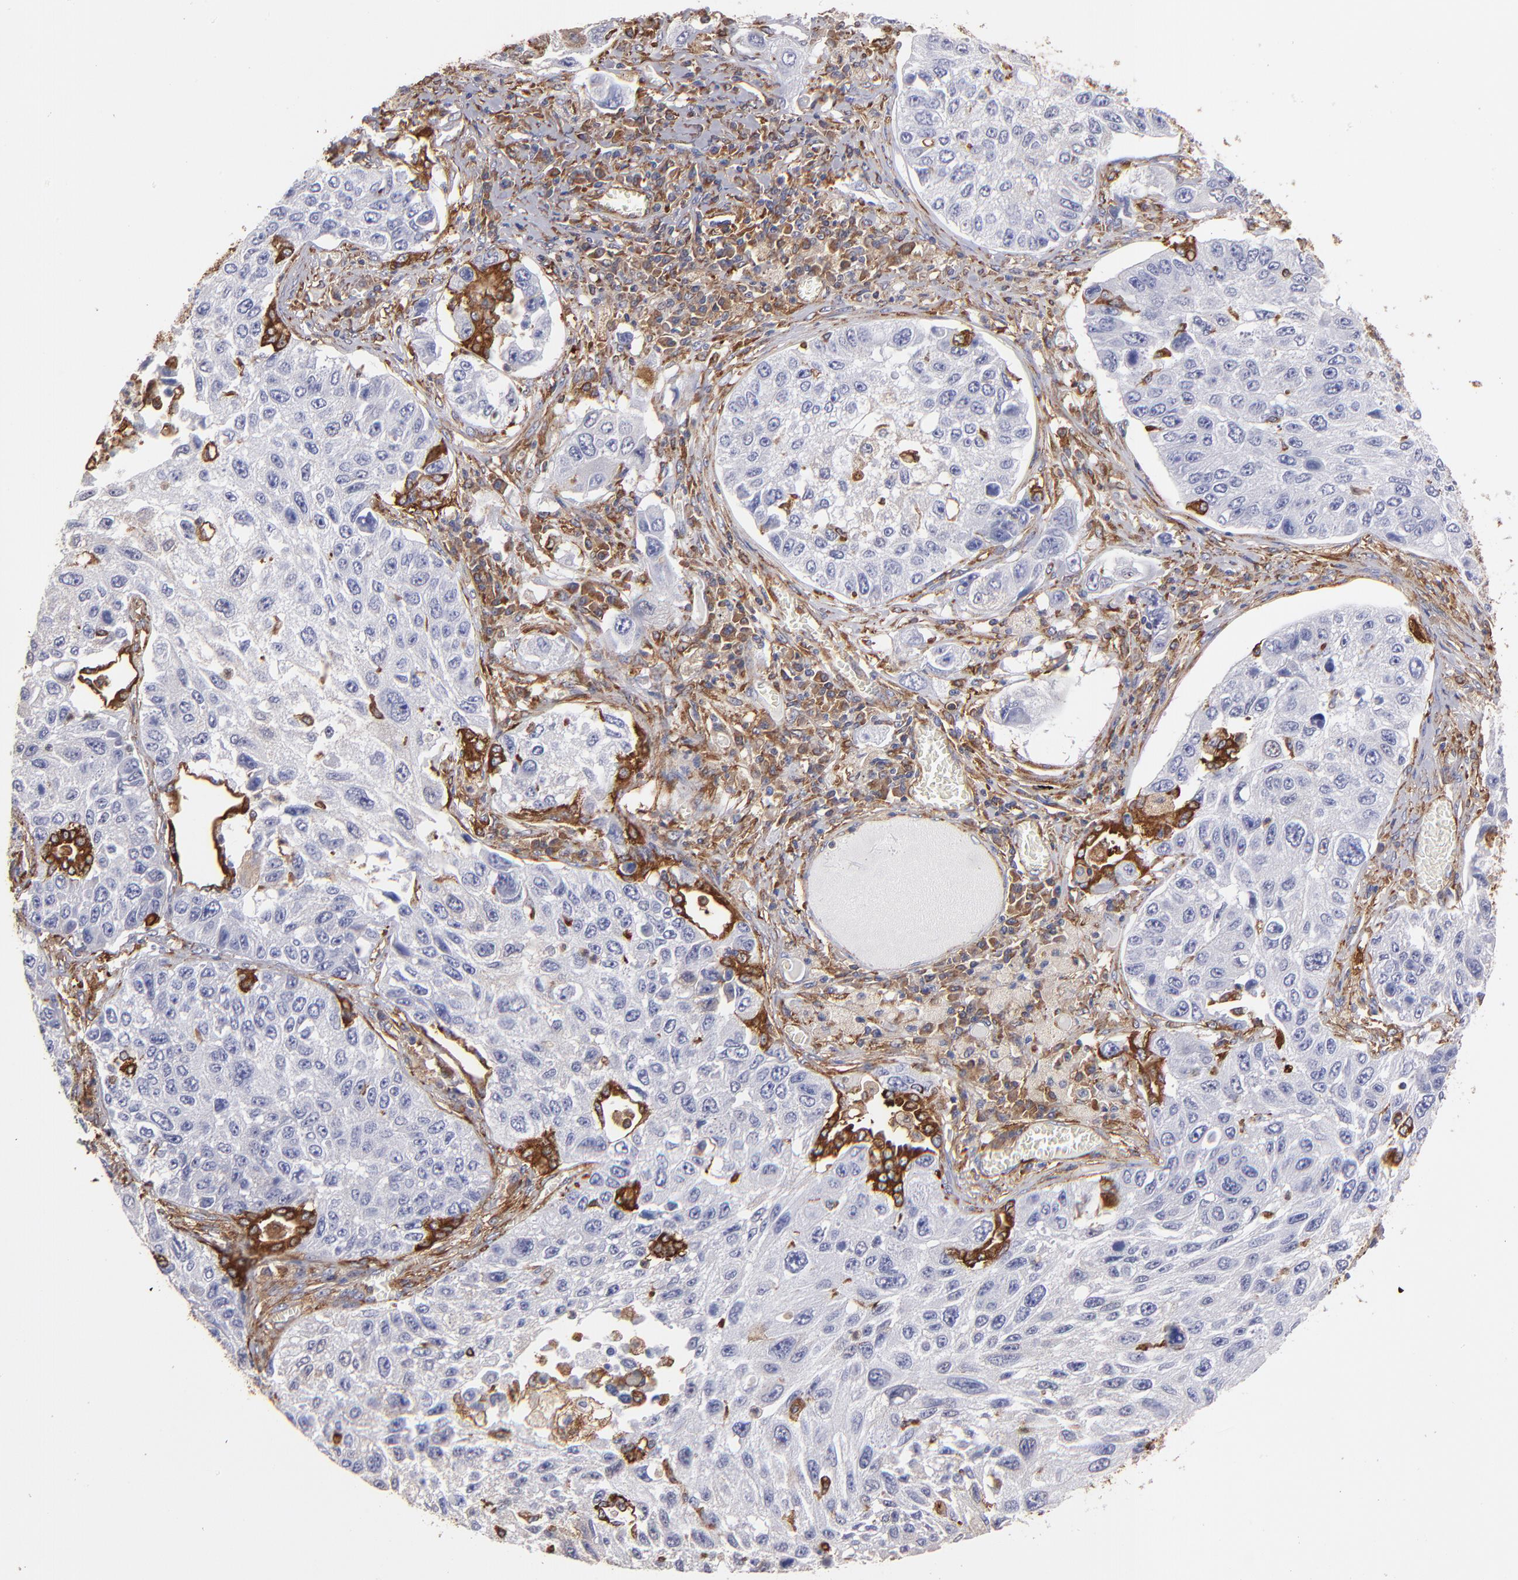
{"staining": {"intensity": "negative", "quantity": "none", "location": "none"}, "tissue": "lung cancer", "cell_type": "Tumor cells", "image_type": "cancer", "snomed": [{"axis": "morphology", "description": "Squamous cell carcinoma, NOS"}, {"axis": "topography", "description": "Lung"}], "caption": "Tumor cells show no significant protein staining in squamous cell carcinoma (lung). (Brightfield microscopy of DAB (3,3'-diaminobenzidine) immunohistochemistry (IHC) at high magnification).", "gene": "MVP", "patient": {"sex": "male", "age": 71}}